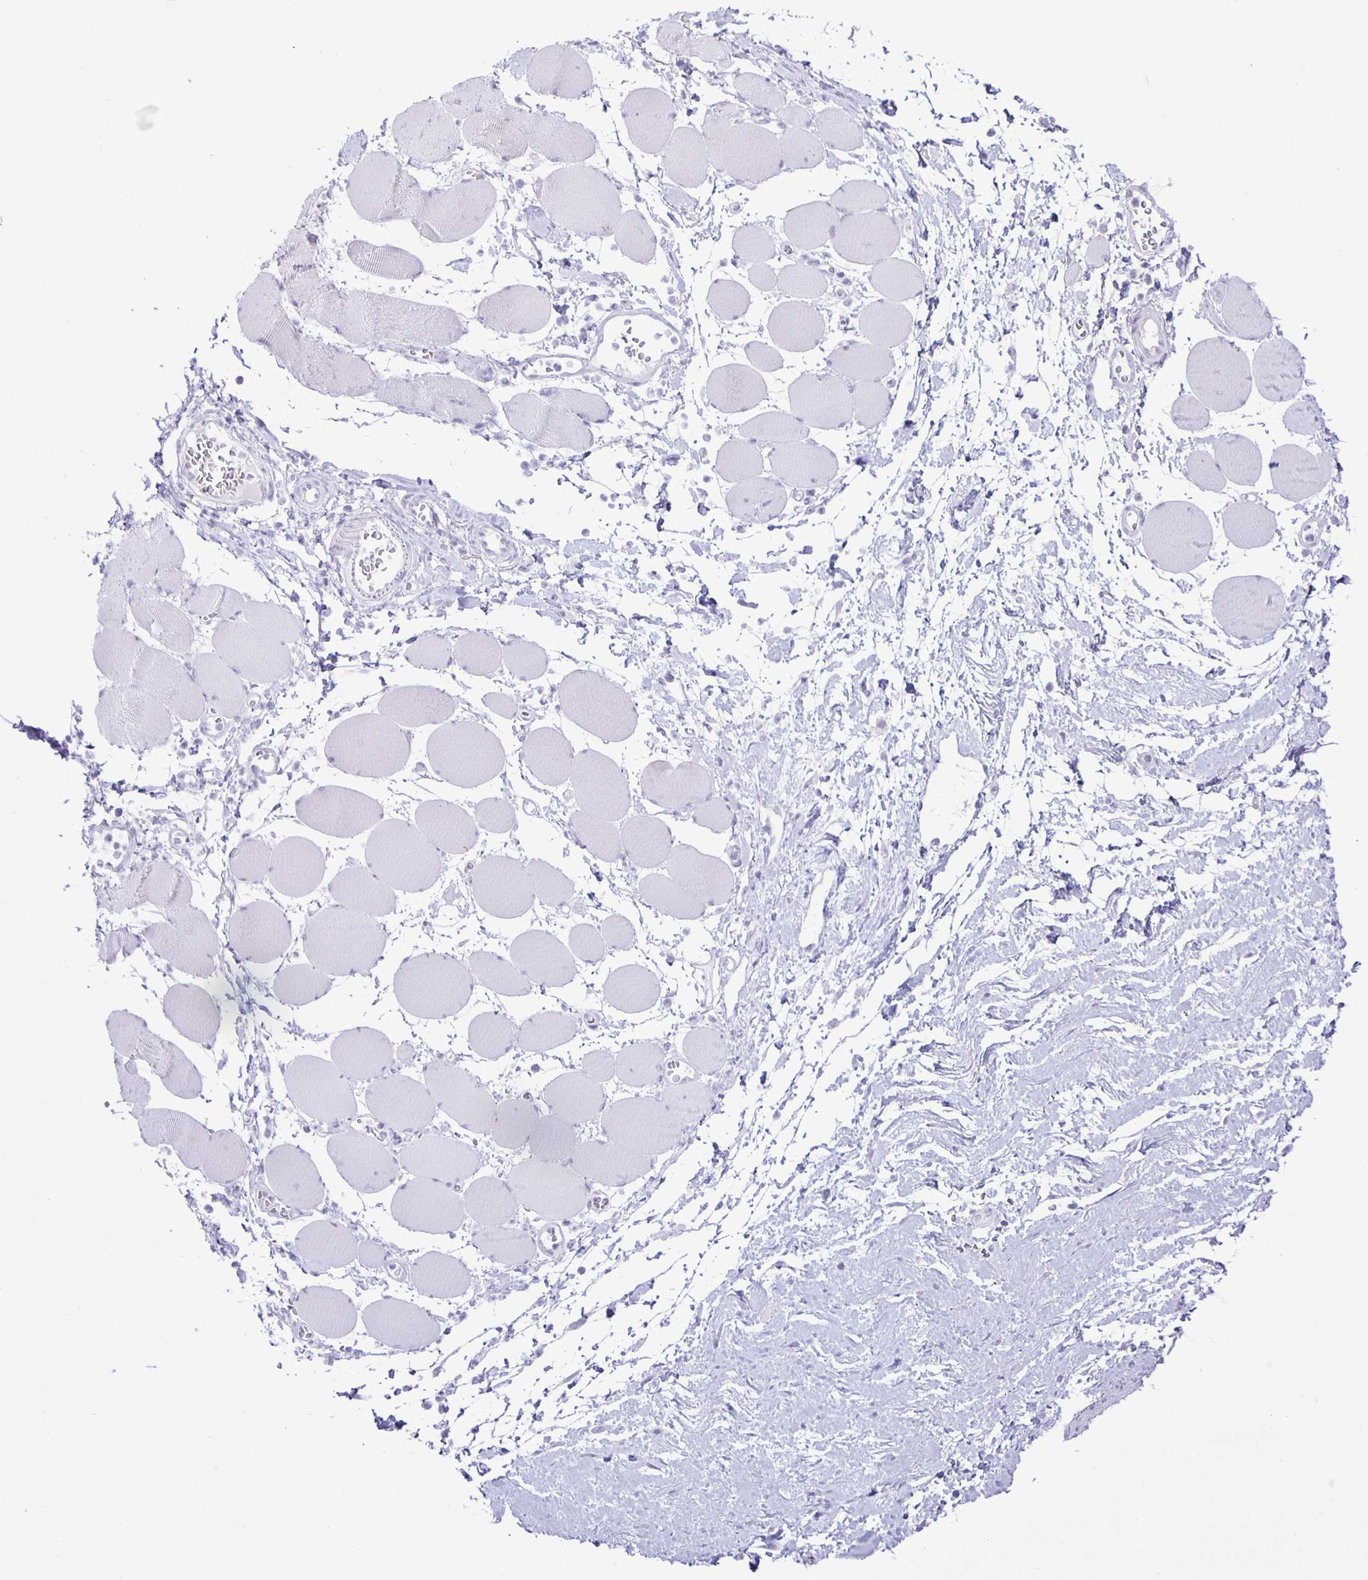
{"staining": {"intensity": "negative", "quantity": "none", "location": "none"}, "tissue": "skeletal muscle", "cell_type": "Myocytes", "image_type": "normal", "snomed": [{"axis": "morphology", "description": "Normal tissue, NOS"}, {"axis": "topography", "description": "Skeletal muscle"}], "caption": "Immunohistochemical staining of unremarkable human skeletal muscle shows no significant expression in myocytes. (DAB immunohistochemistry visualized using brightfield microscopy, high magnification).", "gene": "EZHIP", "patient": {"sex": "female", "age": 75}}